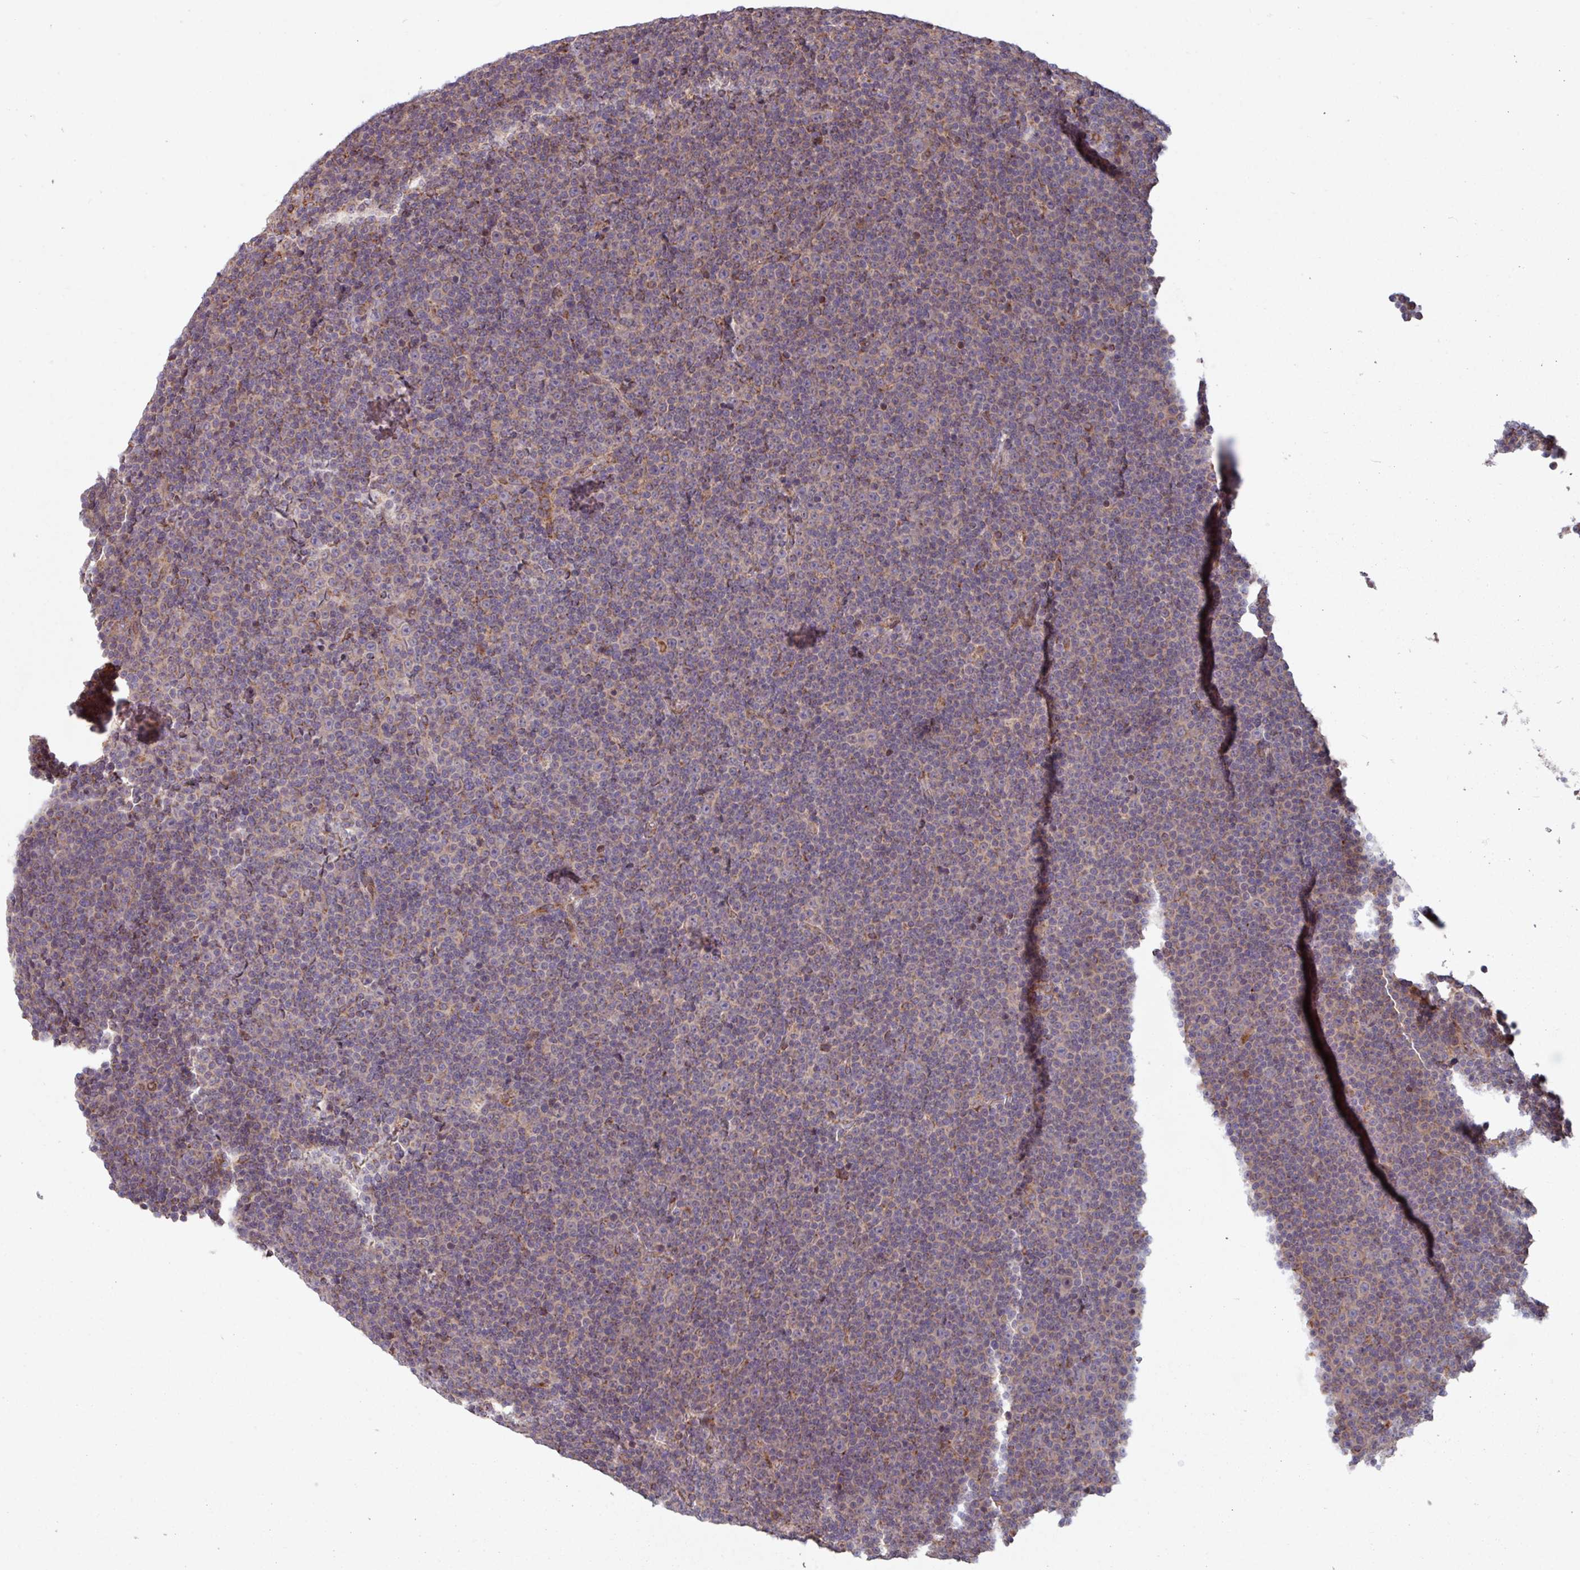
{"staining": {"intensity": "weak", "quantity": "25%-75%", "location": "cytoplasmic/membranous"}, "tissue": "lymphoma", "cell_type": "Tumor cells", "image_type": "cancer", "snomed": [{"axis": "morphology", "description": "Malignant lymphoma, non-Hodgkin's type, Low grade"}, {"axis": "topography", "description": "Lymph node"}], "caption": "A high-resolution image shows IHC staining of lymphoma, which displays weak cytoplasmic/membranous expression in about 25%-75% of tumor cells.", "gene": "COX7C", "patient": {"sex": "female", "age": 67}}